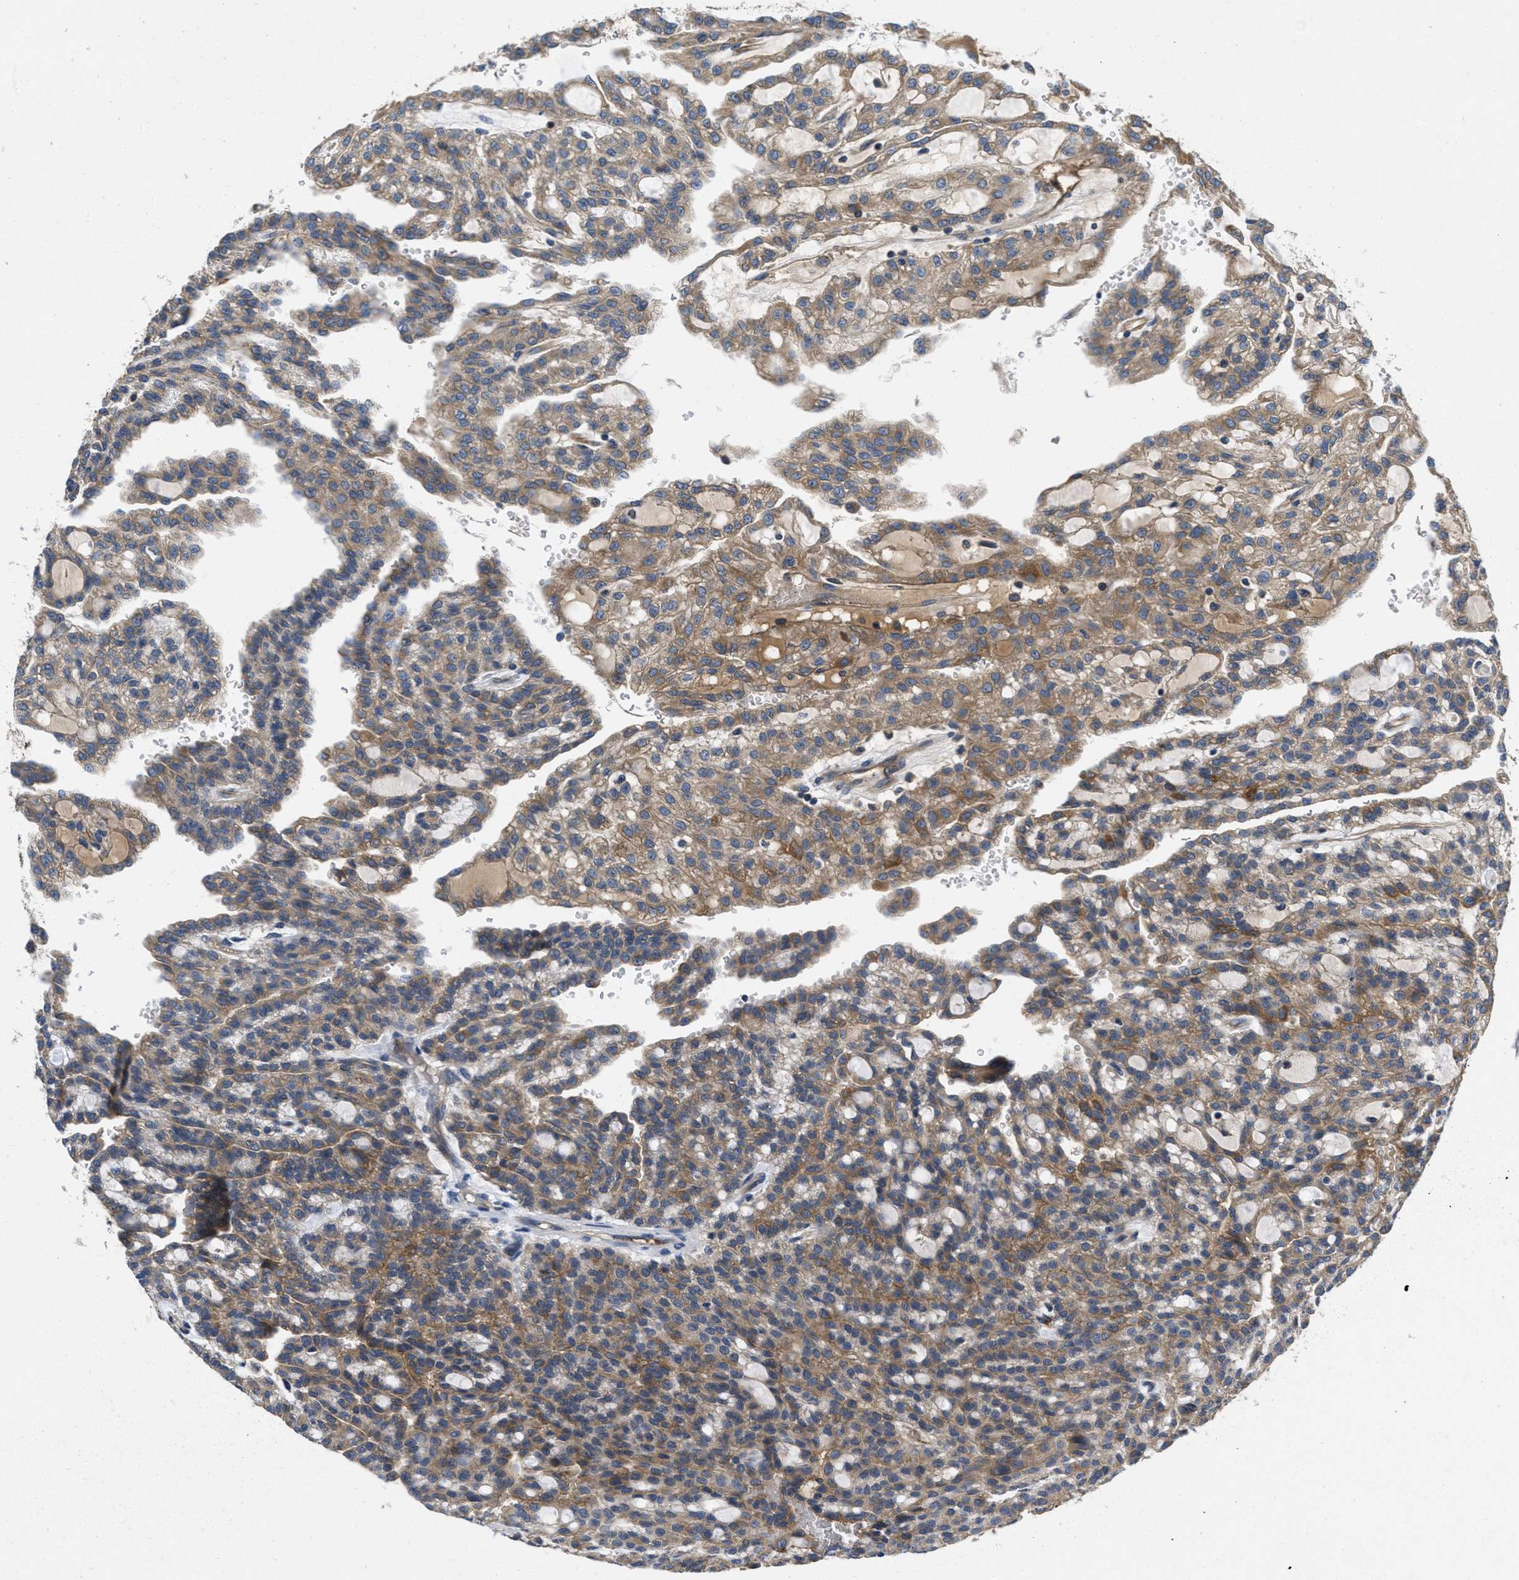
{"staining": {"intensity": "moderate", "quantity": ">75%", "location": "cytoplasmic/membranous"}, "tissue": "renal cancer", "cell_type": "Tumor cells", "image_type": "cancer", "snomed": [{"axis": "morphology", "description": "Adenocarcinoma, NOS"}, {"axis": "topography", "description": "Kidney"}], "caption": "Approximately >75% of tumor cells in renal cancer exhibit moderate cytoplasmic/membranous protein staining as visualized by brown immunohistochemical staining.", "gene": "GALK1", "patient": {"sex": "male", "age": 63}}